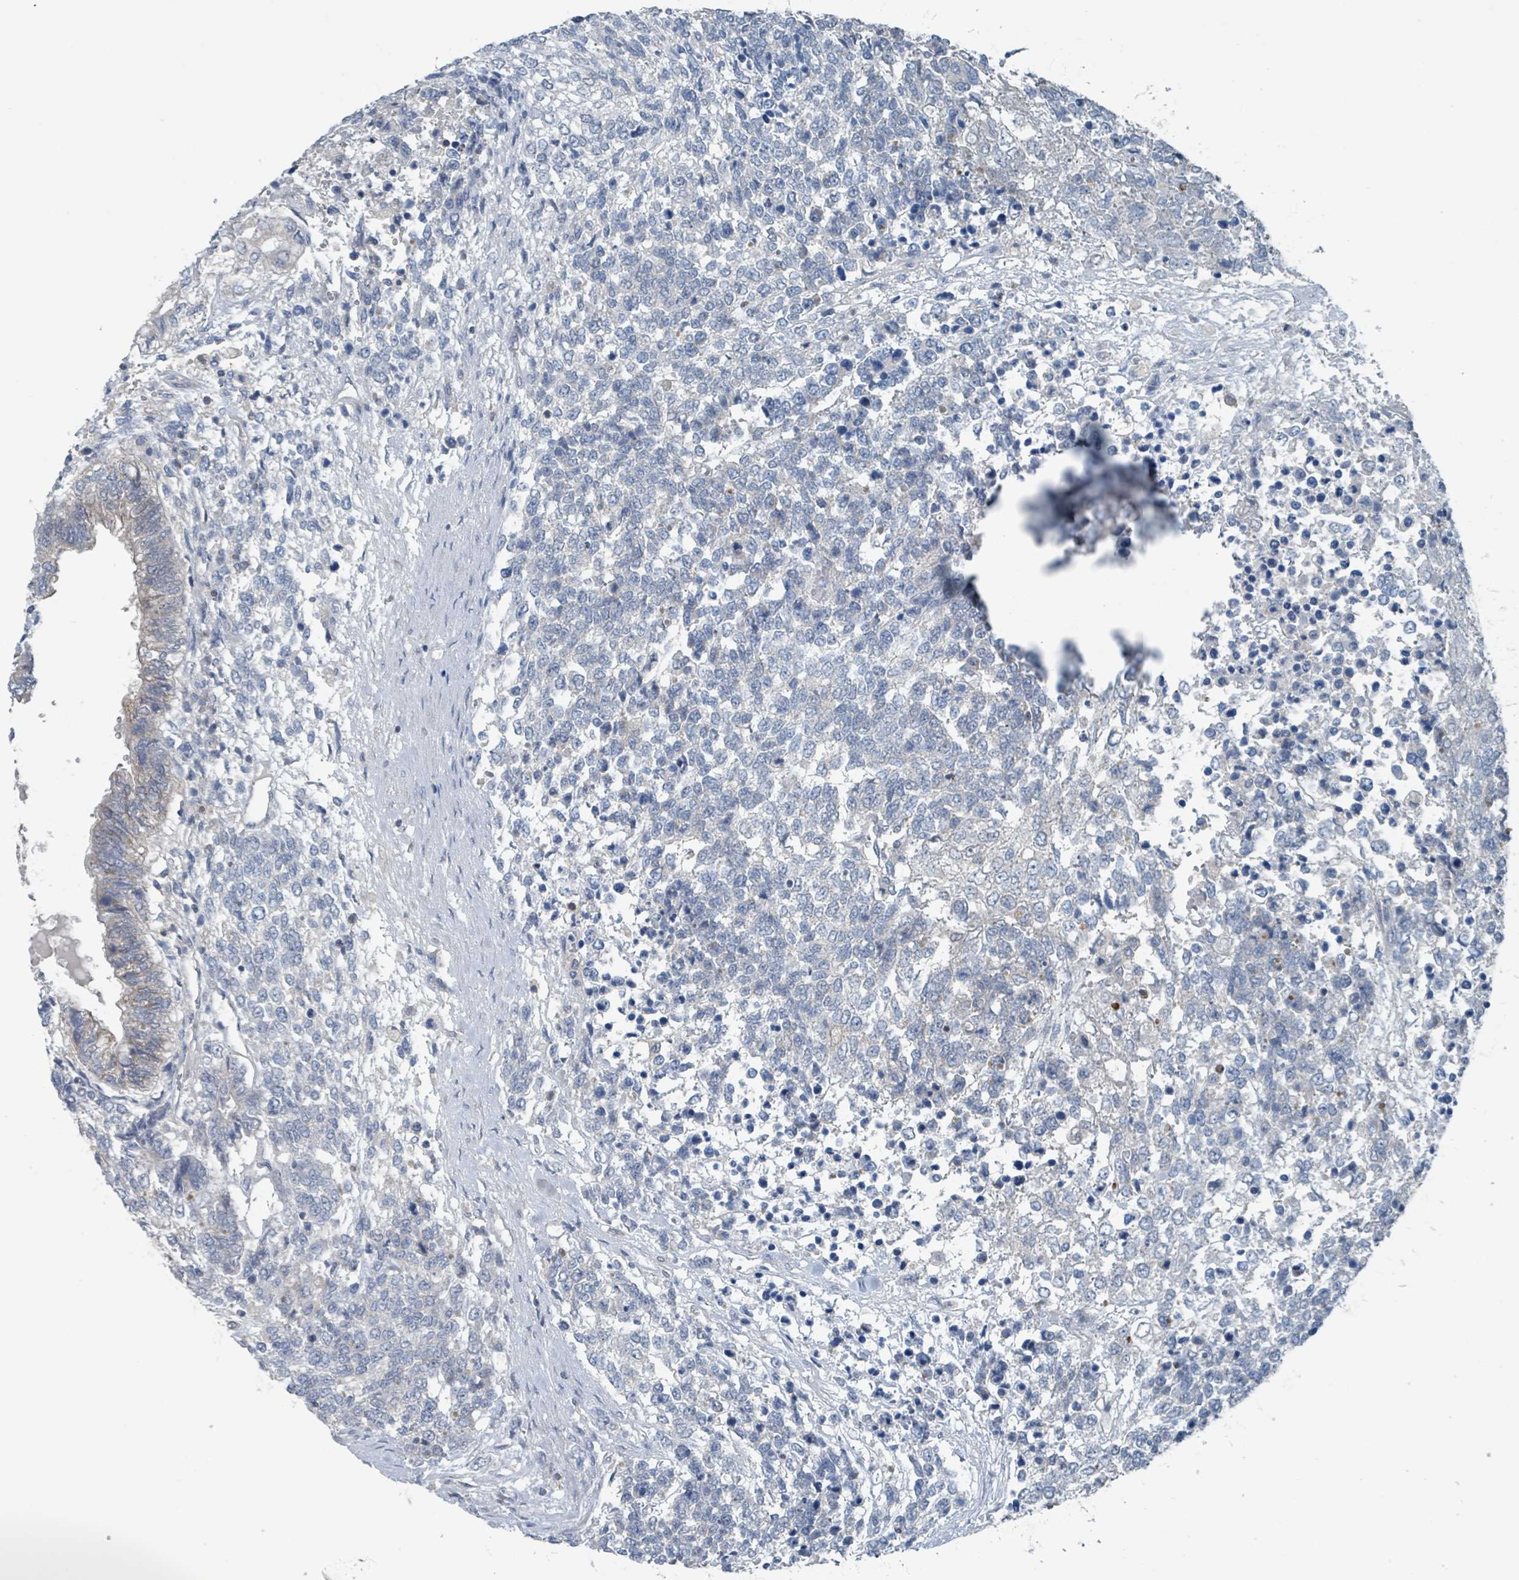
{"staining": {"intensity": "negative", "quantity": "none", "location": "none"}, "tissue": "testis cancer", "cell_type": "Tumor cells", "image_type": "cancer", "snomed": [{"axis": "morphology", "description": "Carcinoma, Embryonal, NOS"}, {"axis": "topography", "description": "Testis"}], "caption": "This is an immunohistochemistry image of testis cancer (embryonal carcinoma). There is no positivity in tumor cells.", "gene": "ACBD4", "patient": {"sex": "male", "age": 23}}